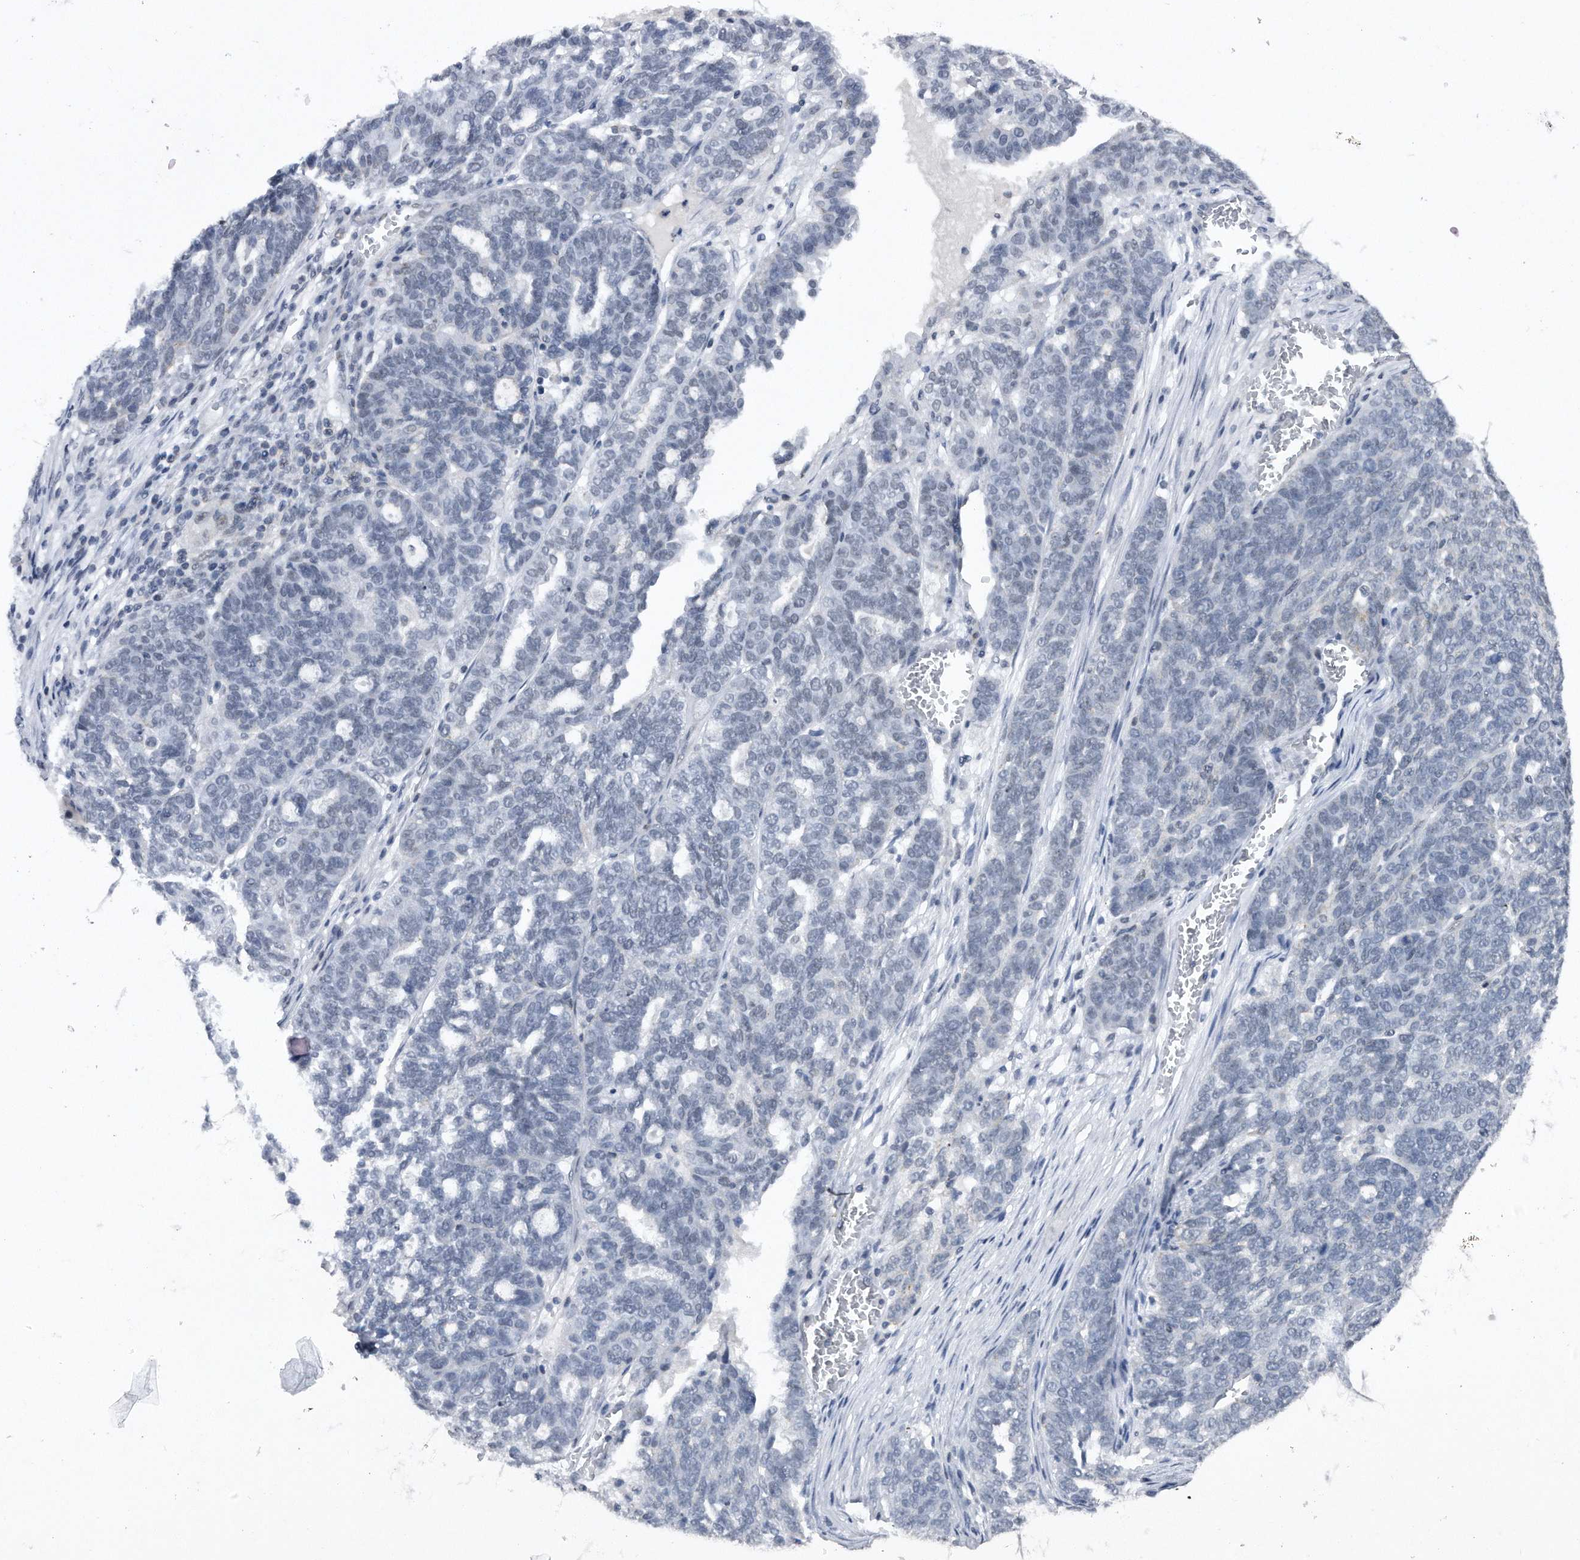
{"staining": {"intensity": "negative", "quantity": "none", "location": "none"}, "tissue": "ovarian cancer", "cell_type": "Tumor cells", "image_type": "cancer", "snomed": [{"axis": "morphology", "description": "Cystadenocarcinoma, serous, NOS"}, {"axis": "topography", "description": "Ovary"}], "caption": "High magnification brightfield microscopy of ovarian cancer stained with DAB (brown) and counterstained with hematoxylin (blue): tumor cells show no significant staining. (Stains: DAB (3,3'-diaminobenzidine) immunohistochemistry with hematoxylin counter stain, Microscopy: brightfield microscopy at high magnification).", "gene": "VIRMA", "patient": {"sex": "female", "age": 59}}